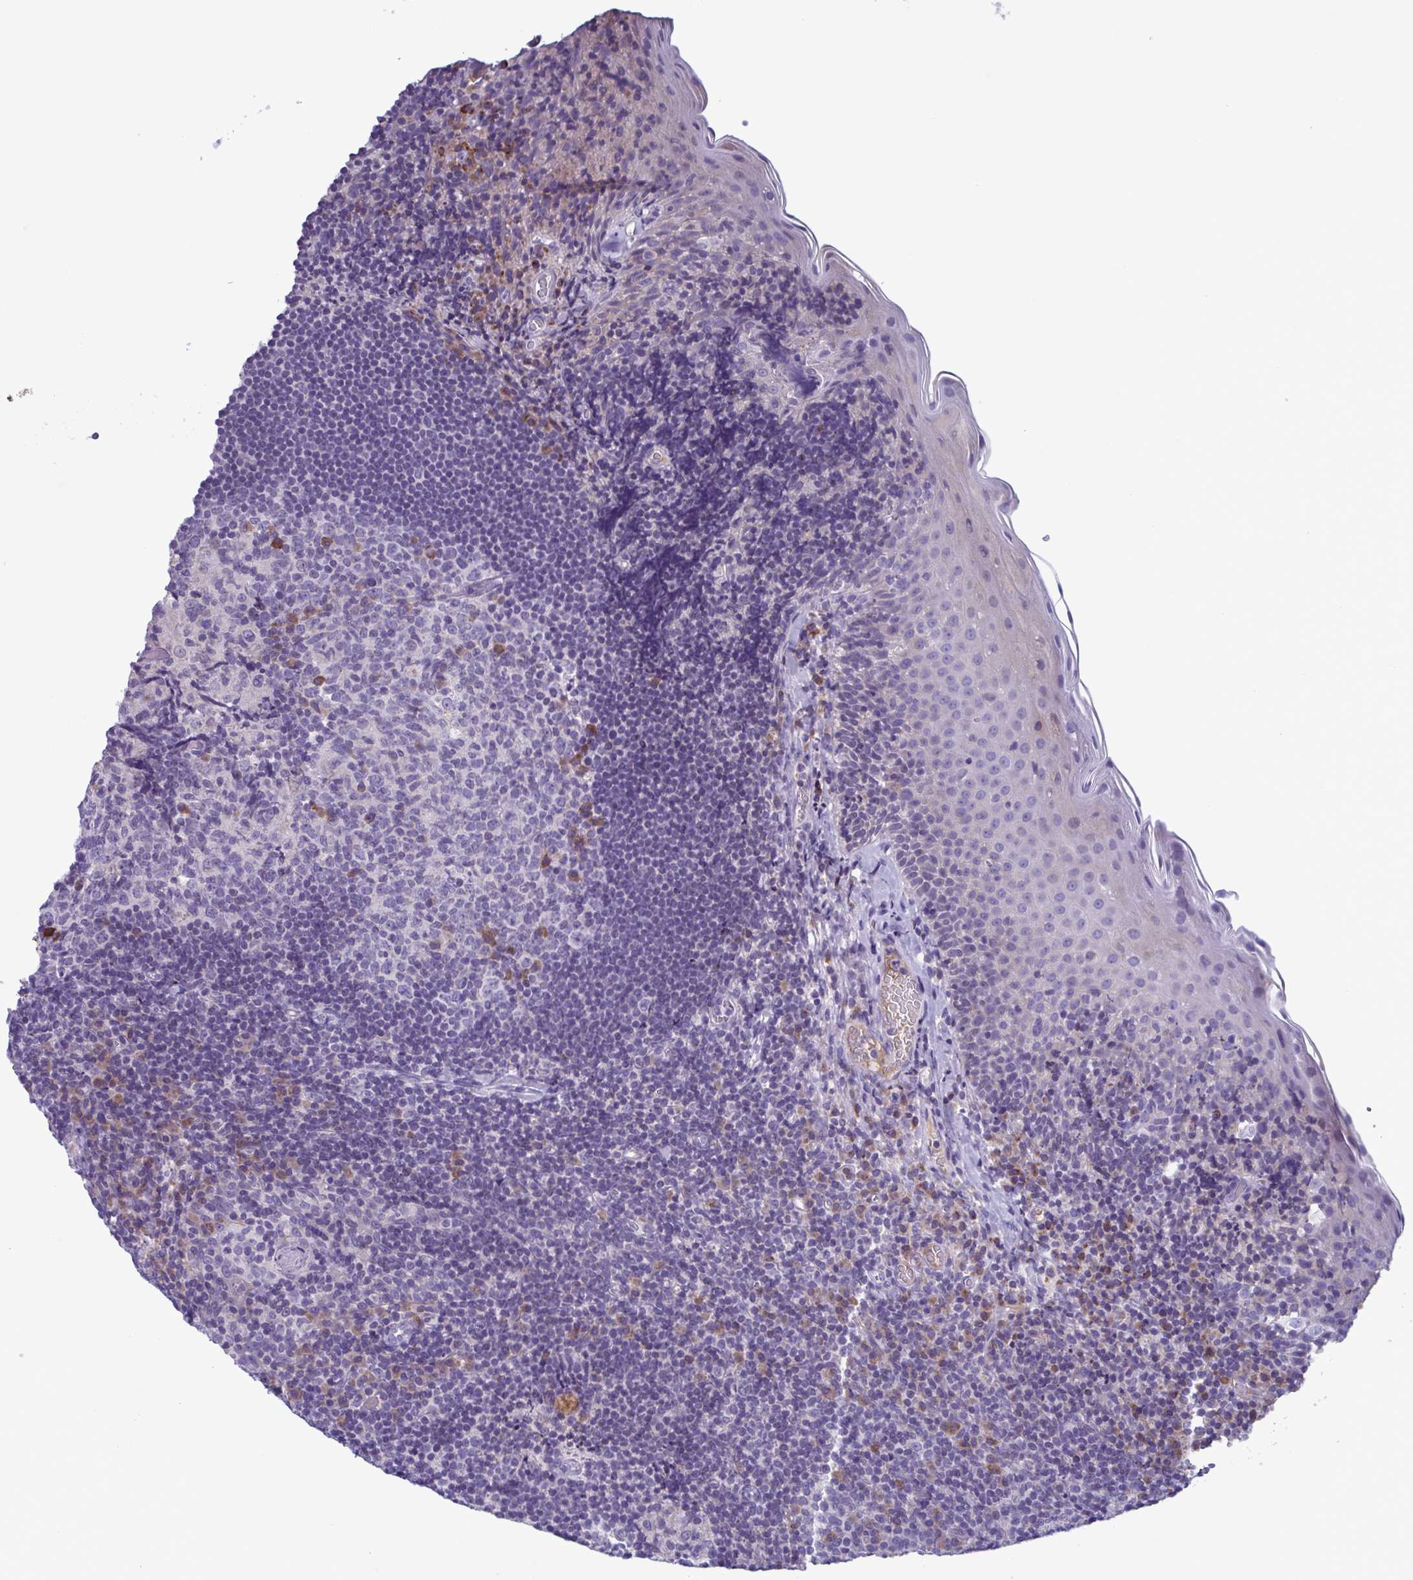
{"staining": {"intensity": "moderate", "quantity": "<25%", "location": "cytoplasmic/membranous"}, "tissue": "tonsil", "cell_type": "Germinal center cells", "image_type": "normal", "snomed": [{"axis": "morphology", "description": "Normal tissue, NOS"}, {"axis": "topography", "description": "Tonsil"}], "caption": "Unremarkable tonsil shows moderate cytoplasmic/membranous staining in approximately <25% of germinal center cells, visualized by immunohistochemistry.", "gene": "F13B", "patient": {"sex": "male", "age": 17}}